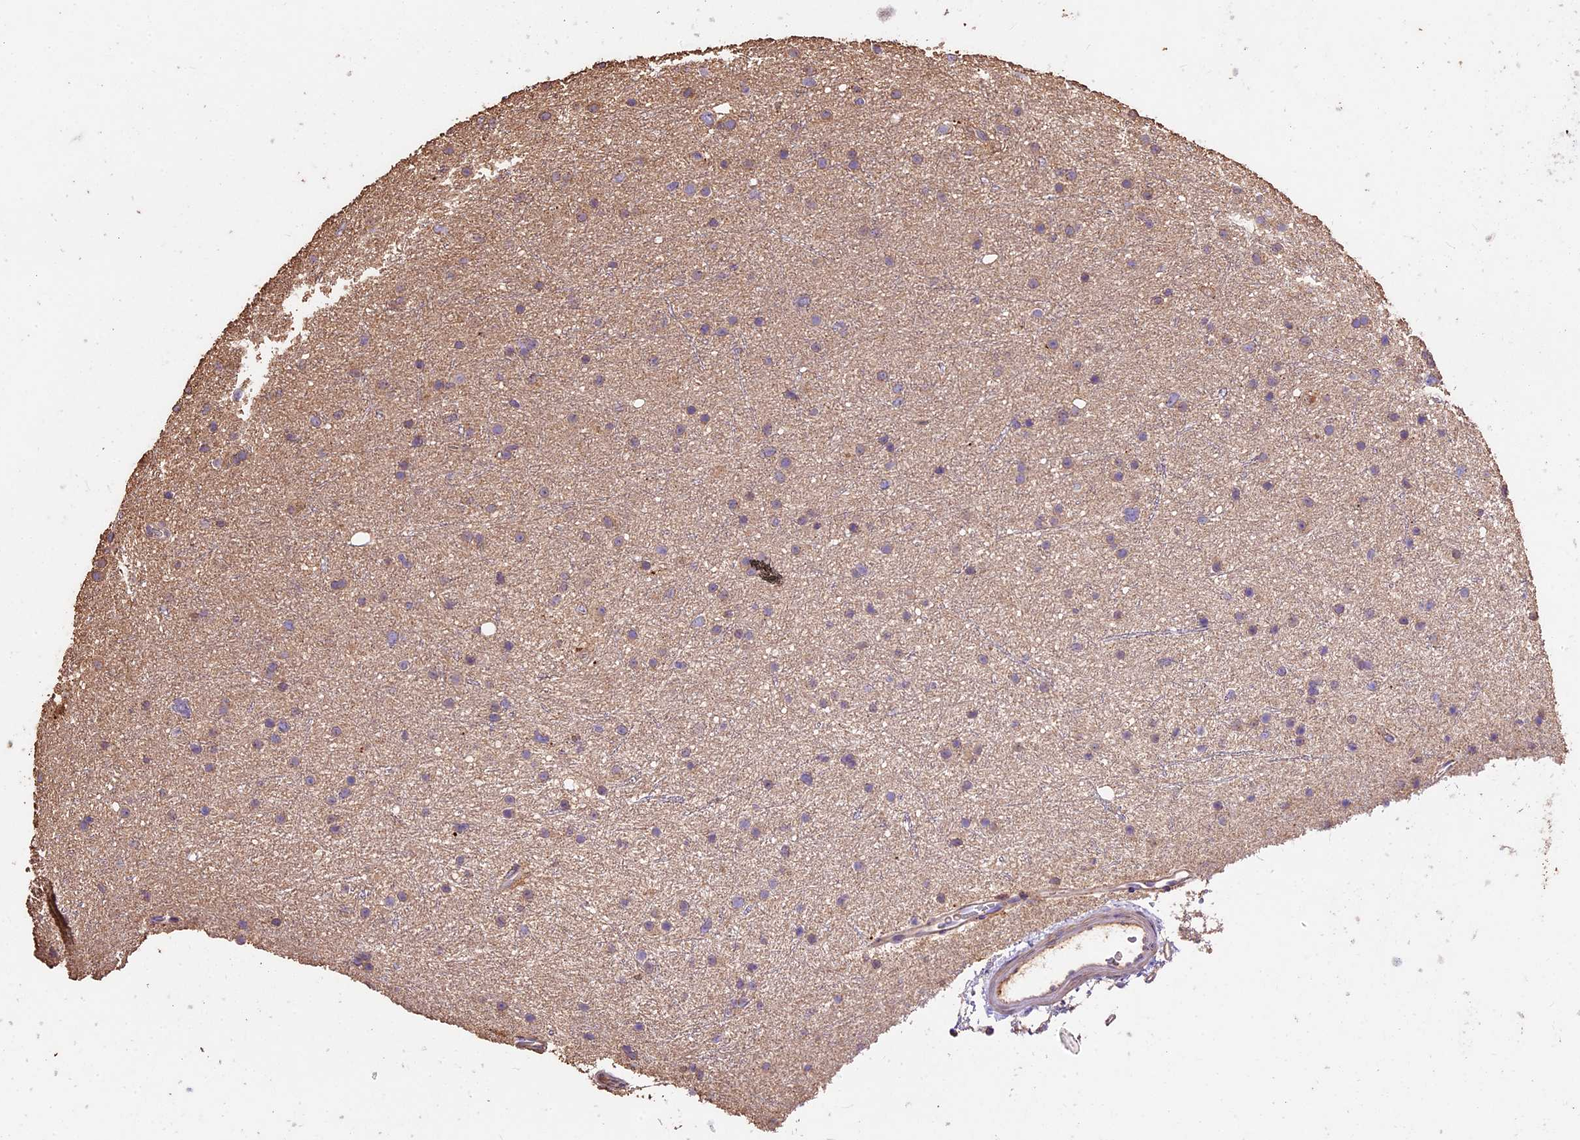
{"staining": {"intensity": "negative", "quantity": "none", "location": "none"}, "tissue": "glioma", "cell_type": "Tumor cells", "image_type": "cancer", "snomed": [{"axis": "morphology", "description": "Glioma, malignant, Low grade"}, {"axis": "topography", "description": "Cerebral cortex"}], "caption": "Glioma was stained to show a protein in brown. There is no significant staining in tumor cells.", "gene": "CRLF1", "patient": {"sex": "female", "age": 39}}